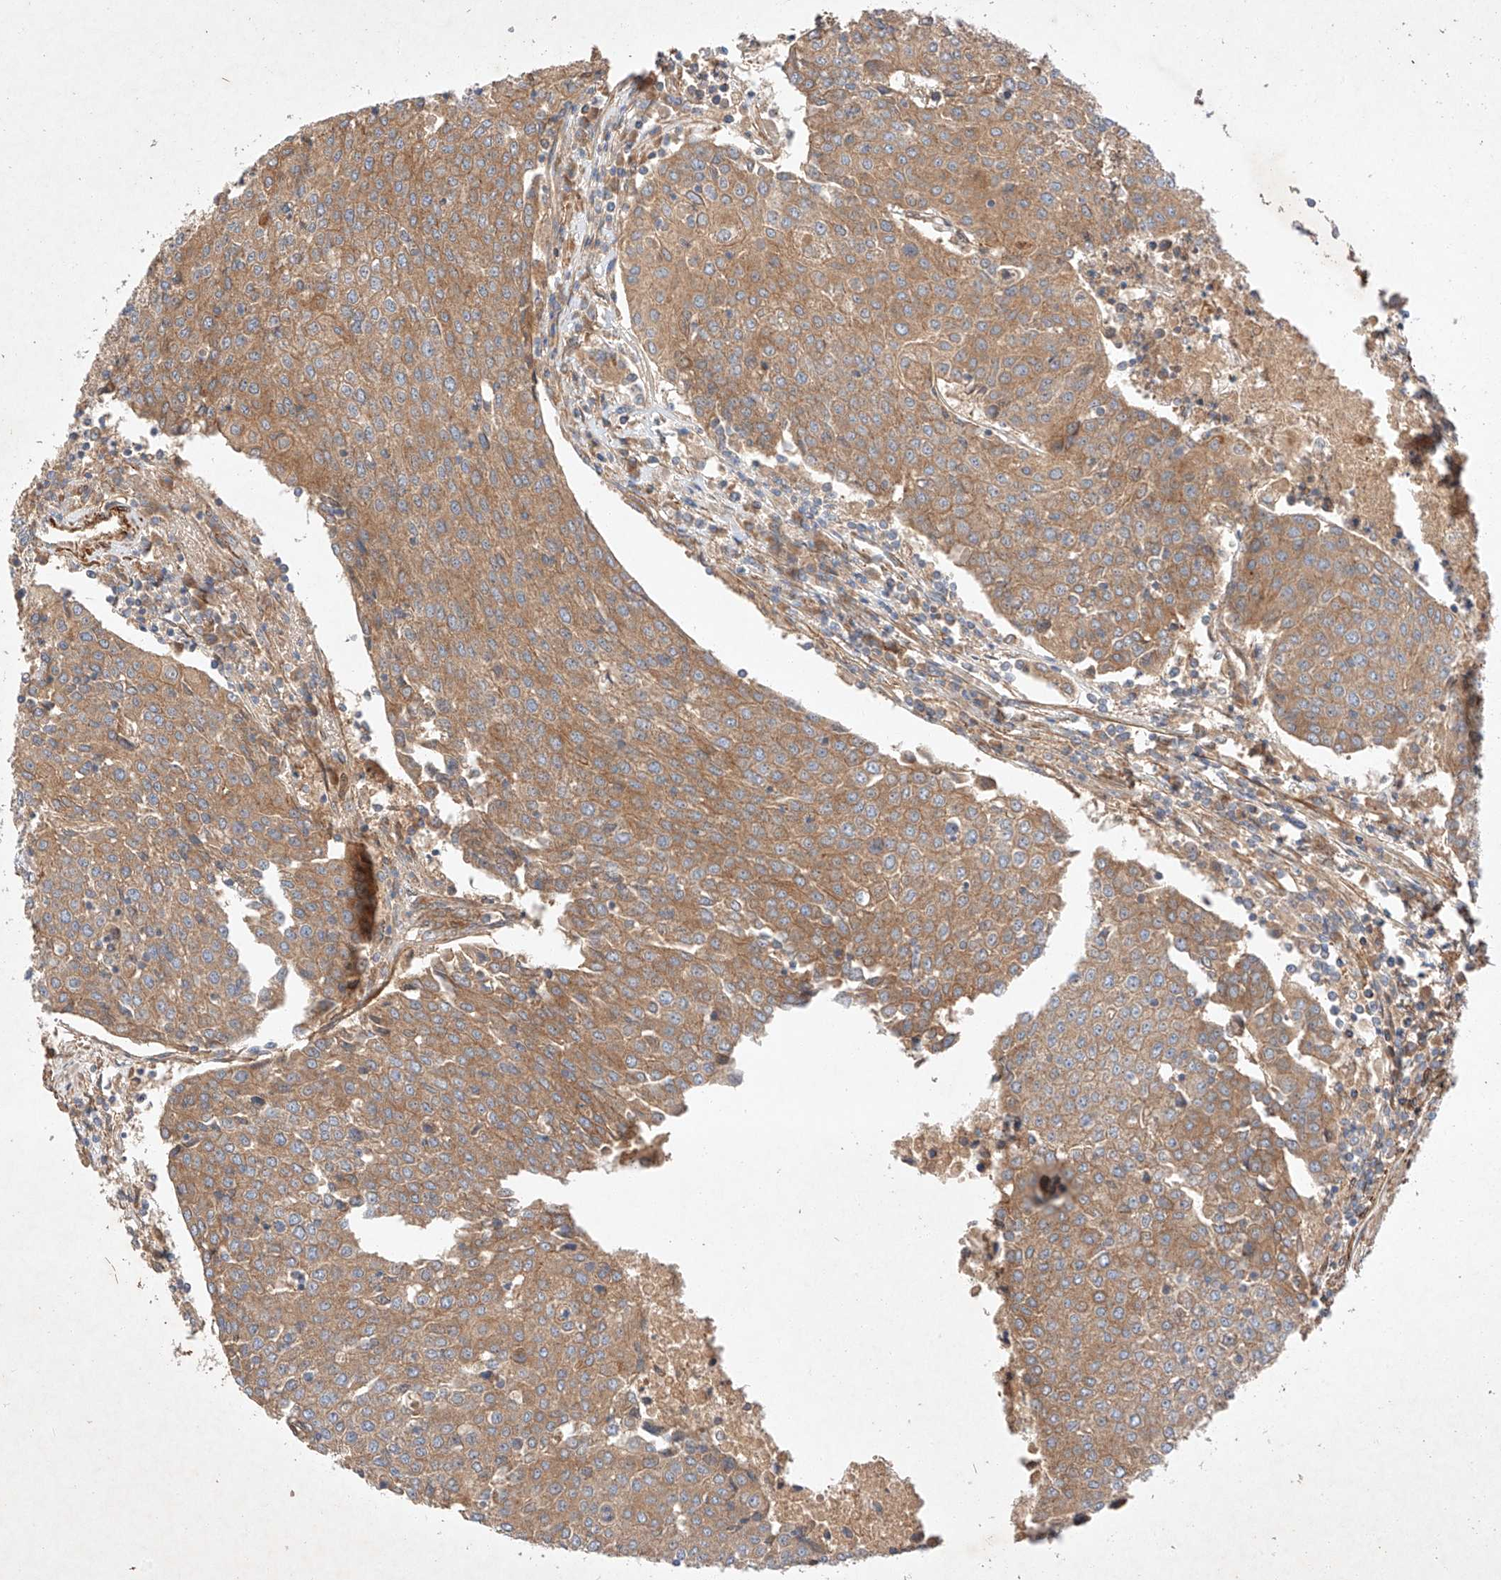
{"staining": {"intensity": "moderate", "quantity": ">75%", "location": "cytoplasmic/membranous"}, "tissue": "urothelial cancer", "cell_type": "Tumor cells", "image_type": "cancer", "snomed": [{"axis": "morphology", "description": "Urothelial carcinoma, High grade"}, {"axis": "topography", "description": "Urinary bladder"}], "caption": "Immunohistochemical staining of human urothelial cancer demonstrates medium levels of moderate cytoplasmic/membranous staining in approximately >75% of tumor cells.", "gene": "RAB23", "patient": {"sex": "female", "age": 85}}